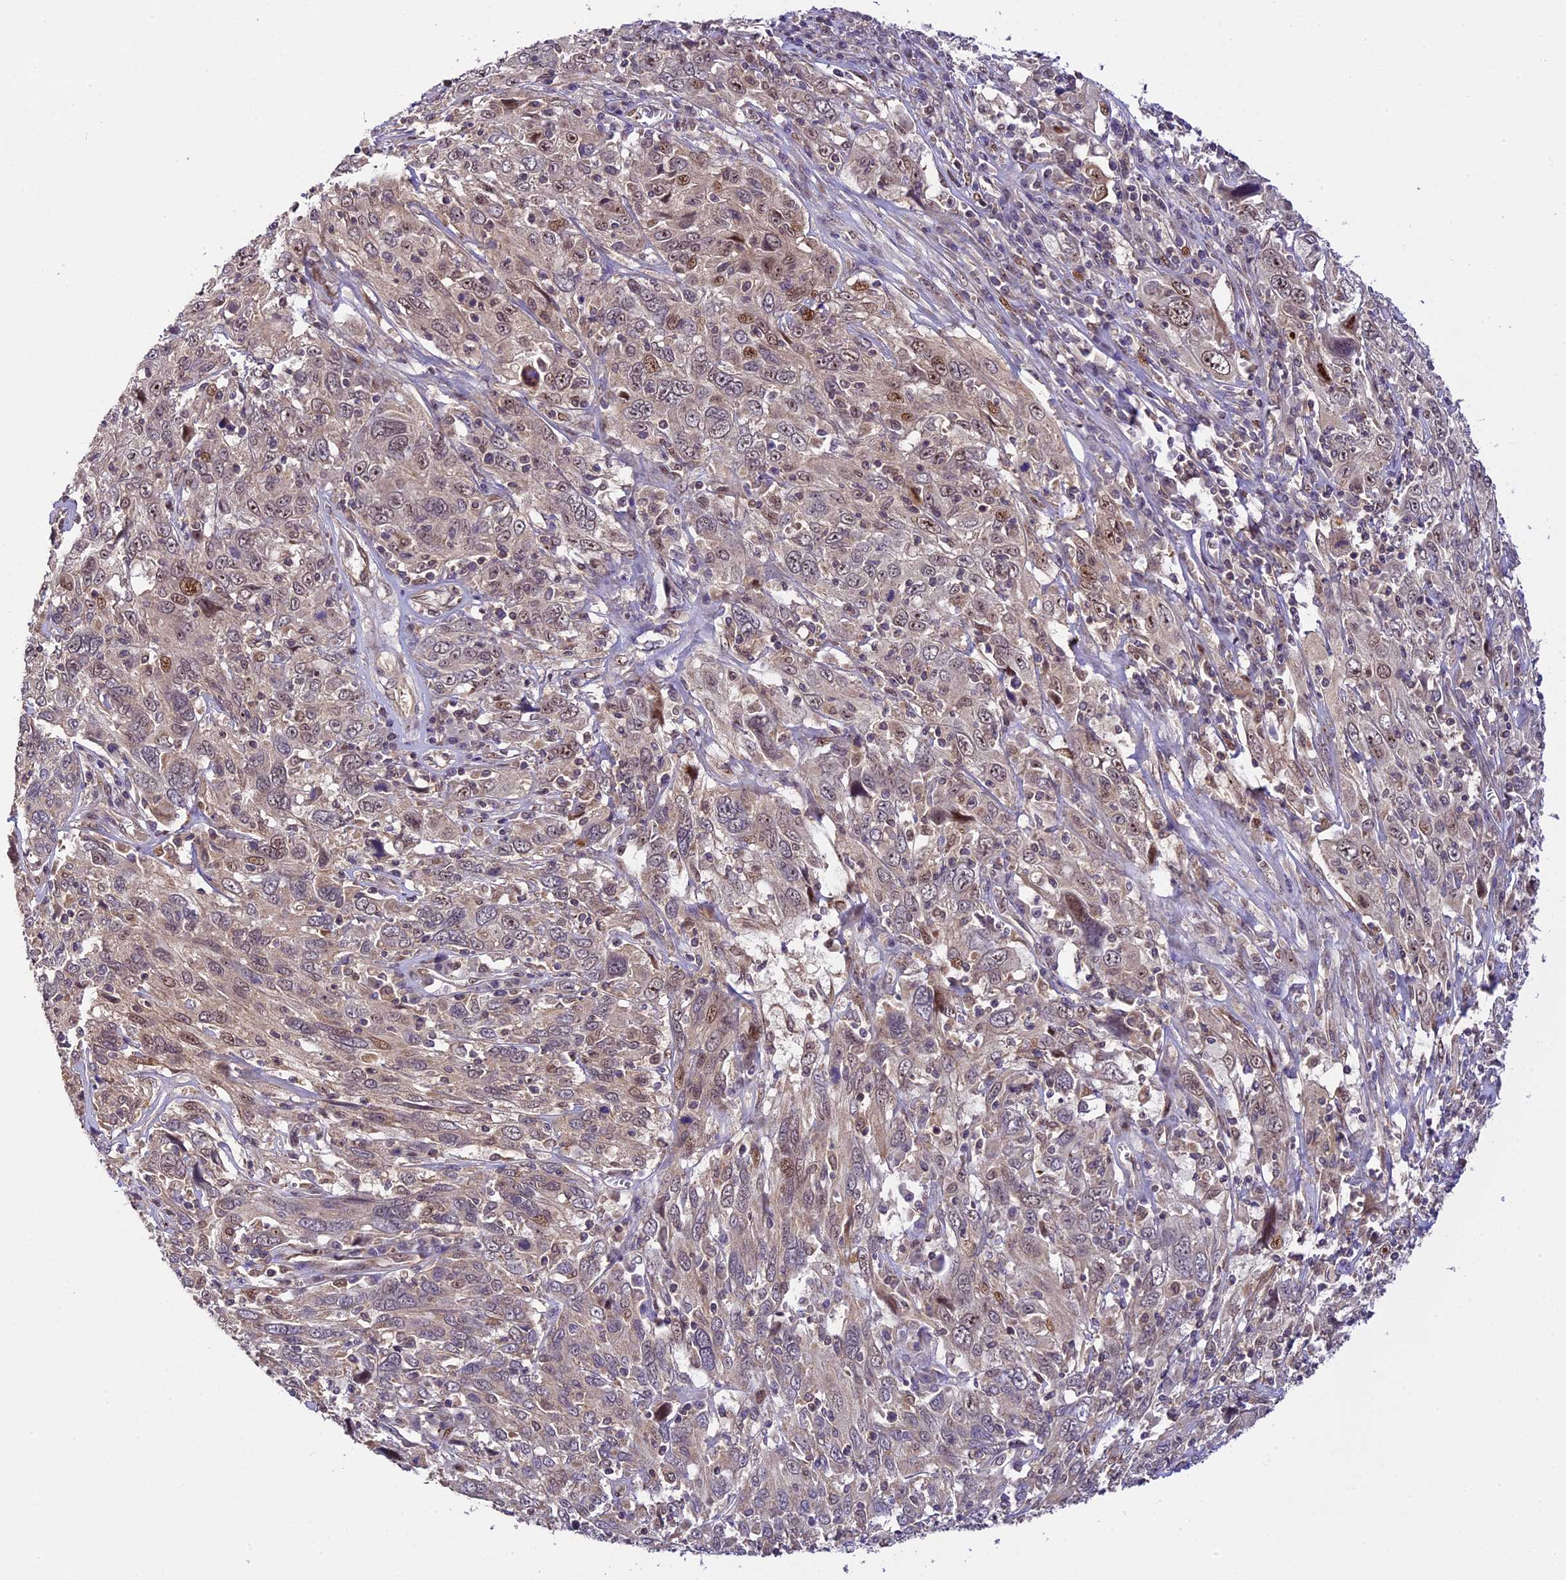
{"staining": {"intensity": "moderate", "quantity": "<25%", "location": "nuclear"}, "tissue": "cervical cancer", "cell_type": "Tumor cells", "image_type": "cancer", "snomed": [{"axis": "morphology", "description": "Squamous cell carcinoma, NOS"}, {"axis": "topography", "description": "Cervix"}], "caption": "Immunohistochemical staining of cervical cancer (squamous cell carcinoma) demonstrates low levels of moderate nuclear protein positivity in about <25% of tumor cells.", "gene": "ZAR1L", "patient": {"sex": "female", "age": 46}}